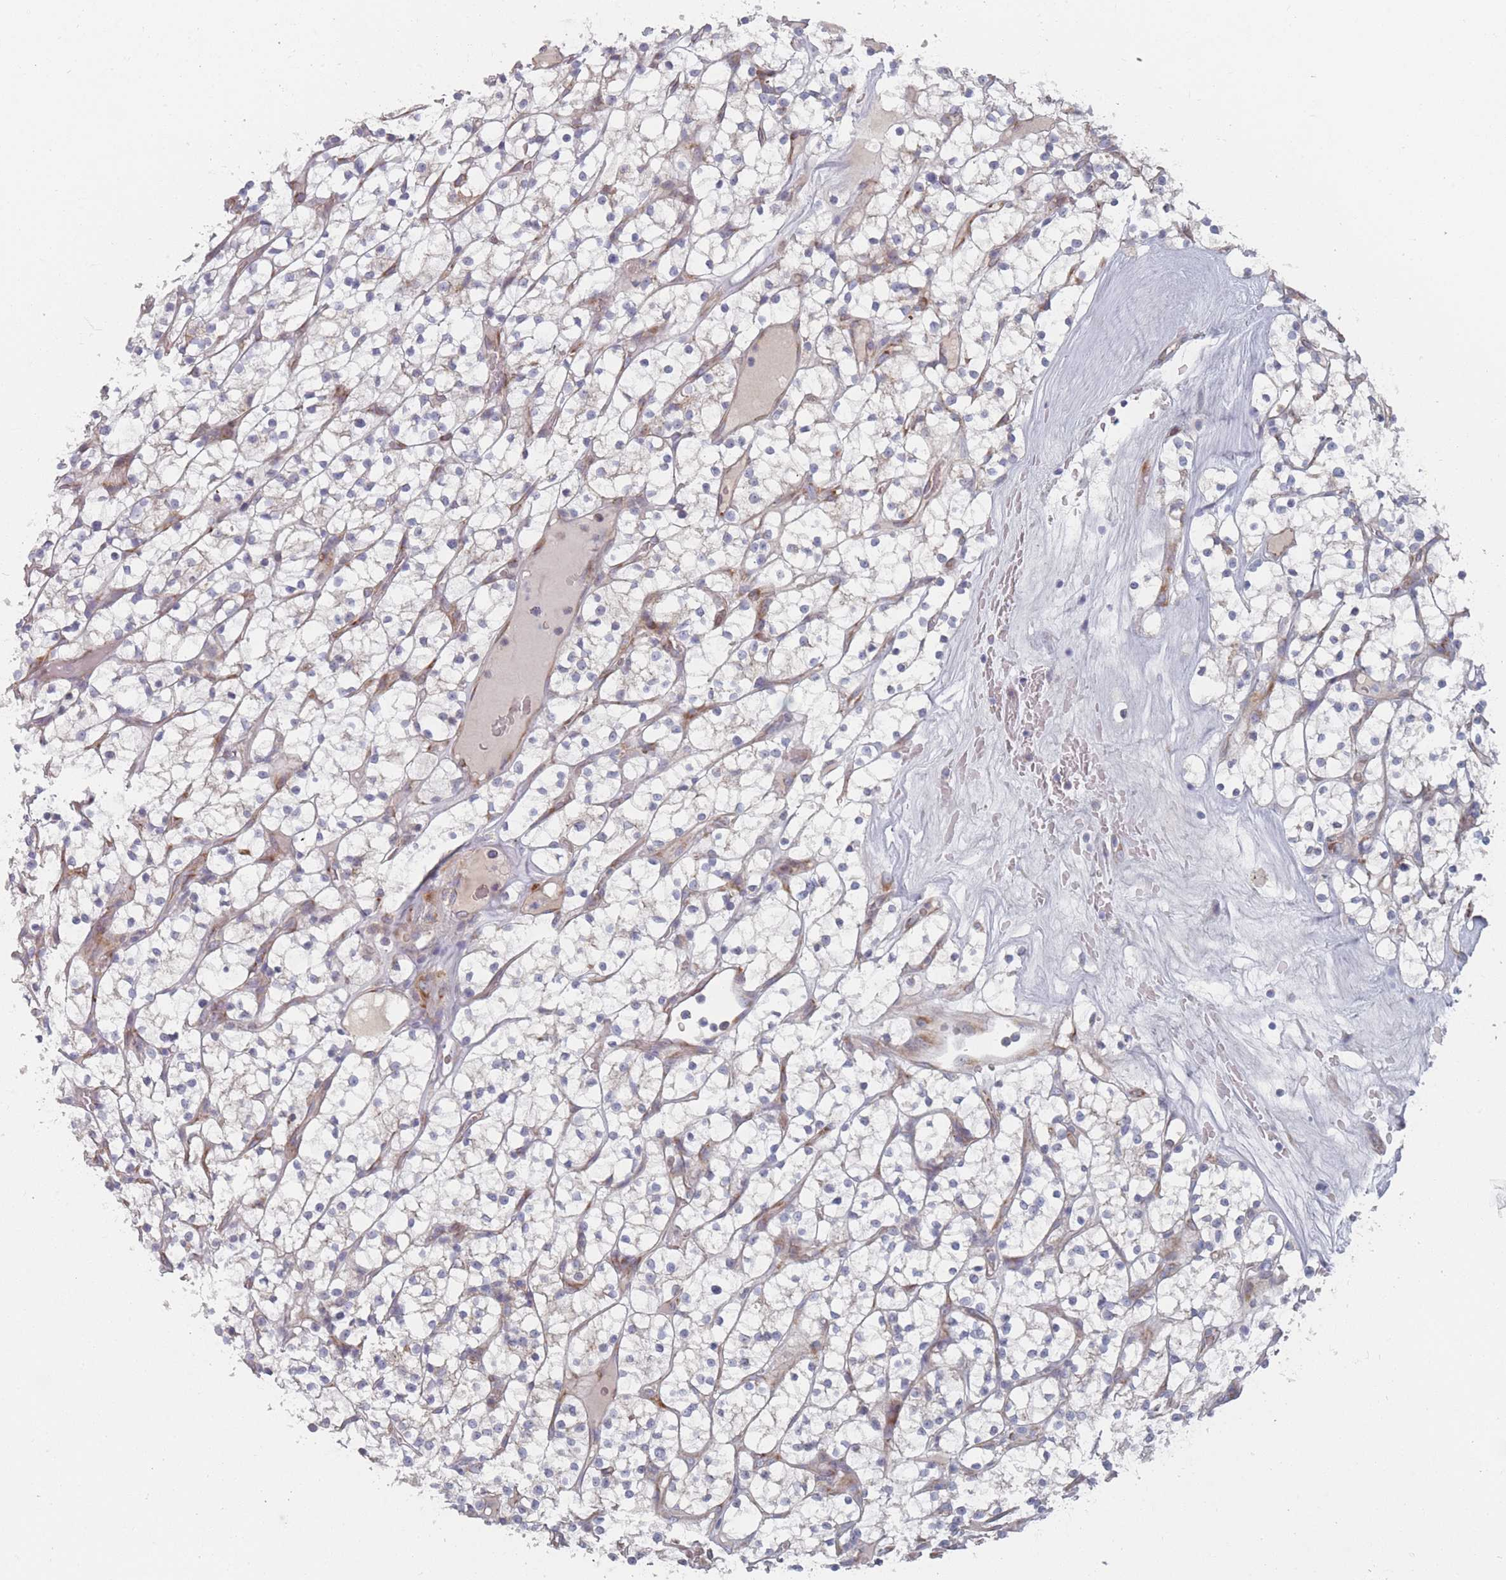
{"staining": {"intensity": "negative", "quantity": "none", "location": "none"}, "tissue": "renal cancer", "cell_type": "Tumor cells", "image_type": "cancer", "snomed": [{"axis": "morphology", "description": "Adenocarcinoma, NOS"}, {"axis": "topography", "description": "Kidney"}], "caption": "Tumor cells show no significant protein positivity in renal cancer.", "gene": "CACNG5", "patient": {"sex": "female", "age": 64}}